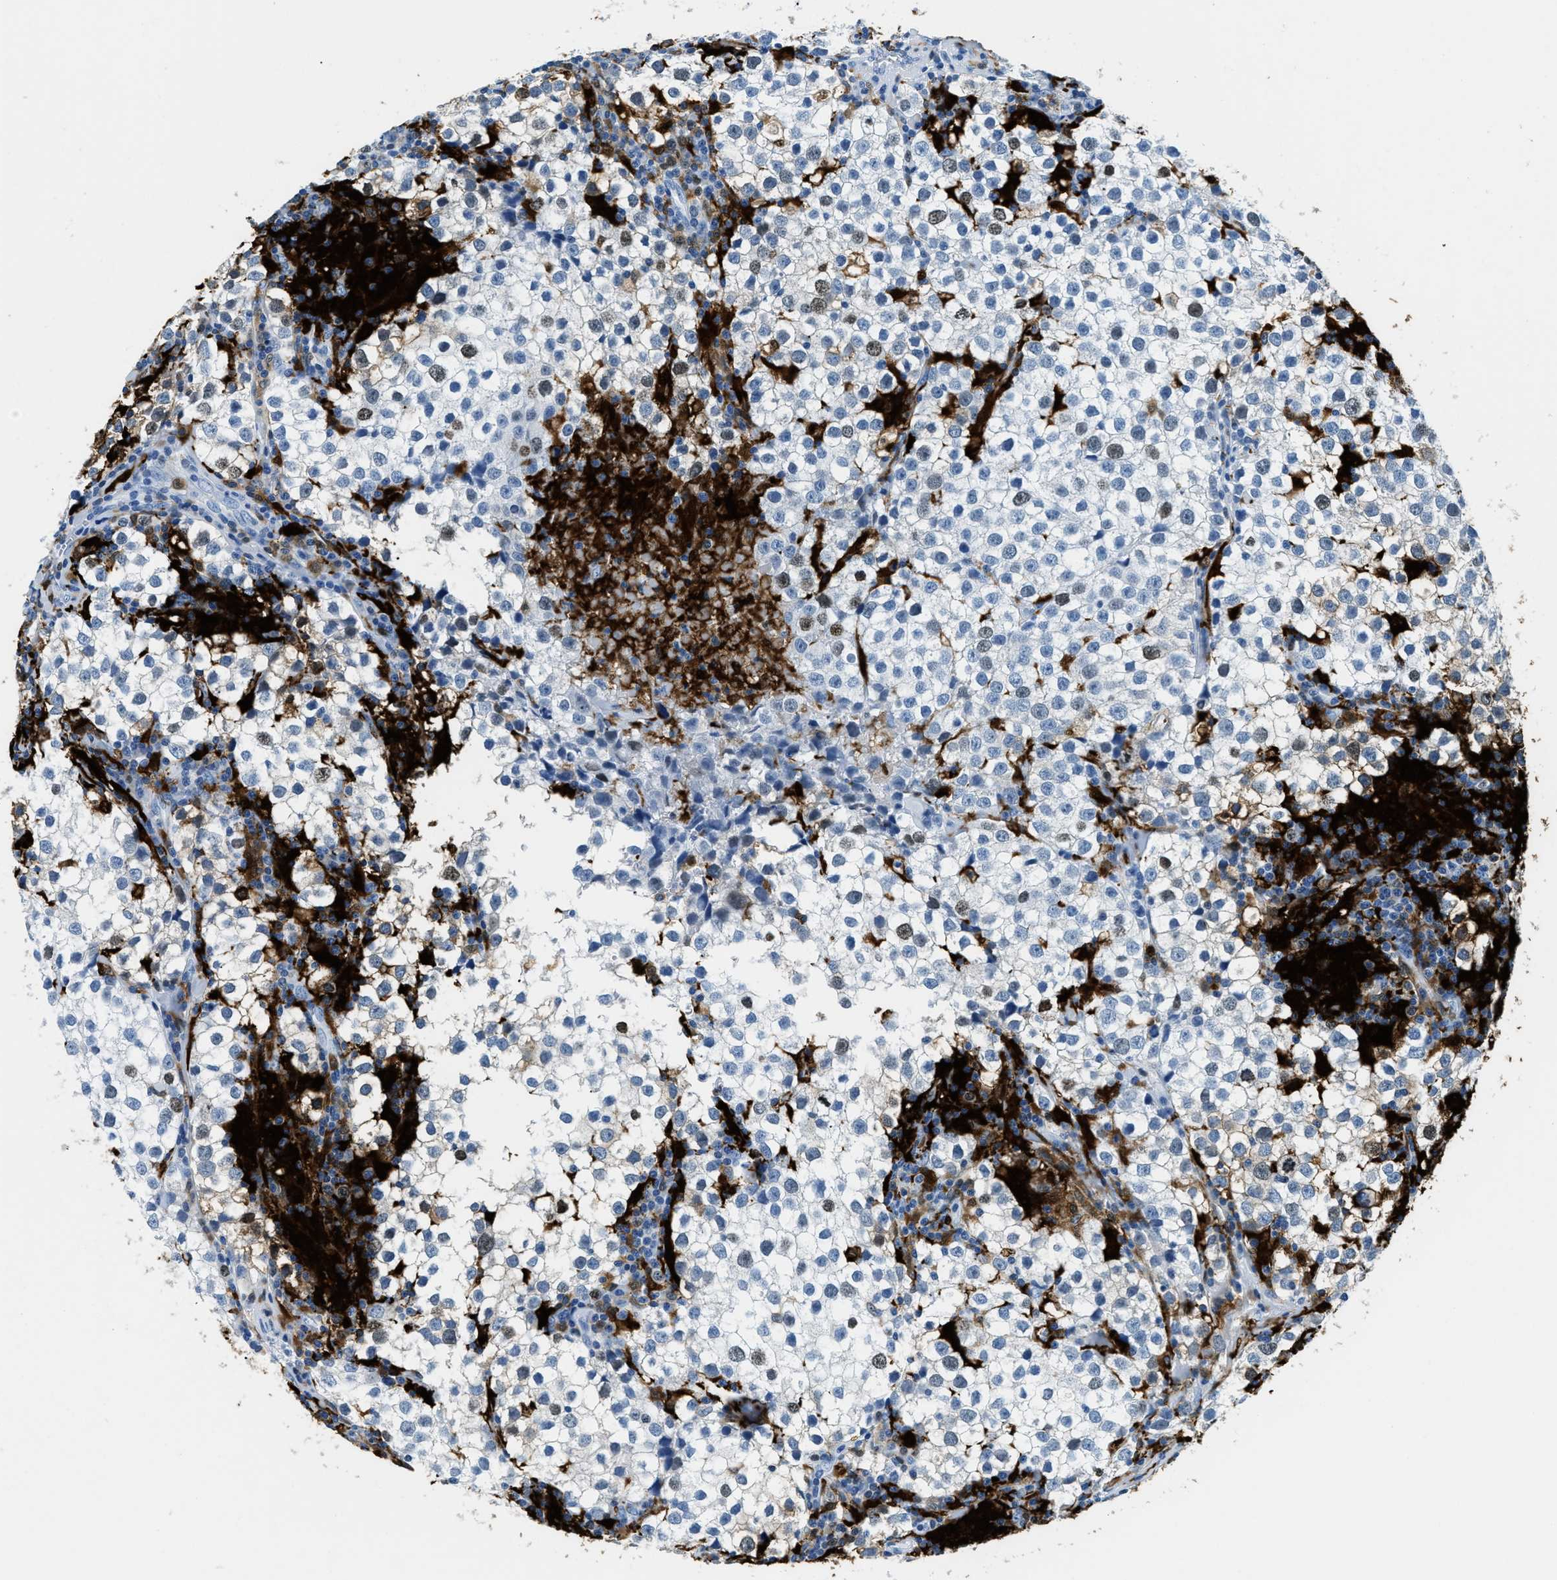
{"staining": {"intensity": "negative", "quantity": "none", "location": "none"}, "tissue": "testis cancer", "cell_type": "Tumor cells", "image_type": "cancer", "snomed": [{"axis": "morphology", "description": "Seminoma, NOS"}, {"axis": "morphology", "description": "Carcinoma, Embryonal, NOS"}, {"axis": "topography", "description": "Testis"}], "caption": "Testis cancer was stained to show a protein in brown. There is no significant expression in tumor cells.", "gene": "CAPG", "patient": {"sex": "male", "age": 36}}